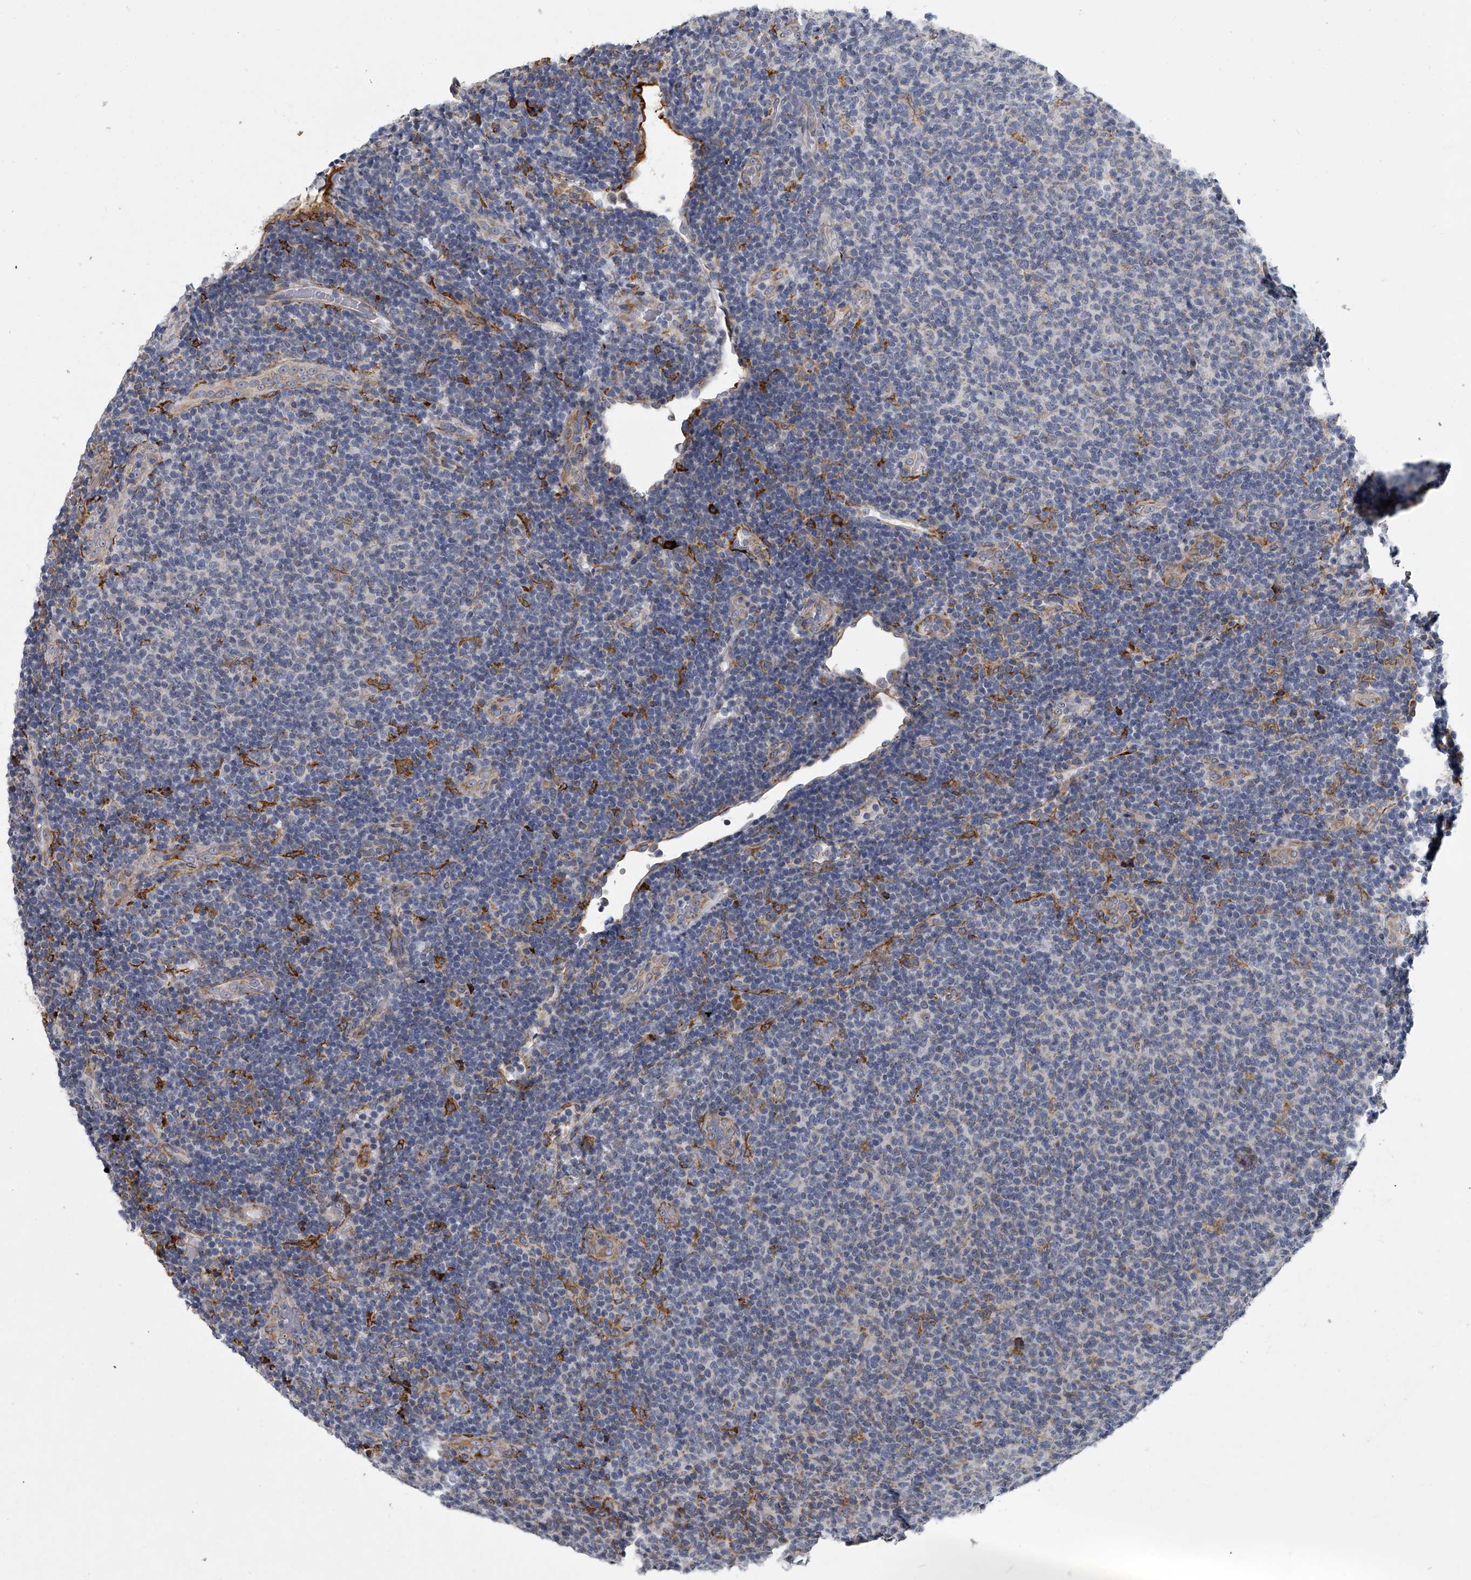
{"staining": {"intensity": "negative", "quantity": "none", "location": "none"}, "tissue": "lymphoma", "cell_type": "Tumor cells", "image_type": "cancer", "snomed": [{"axis": "morphology", "description": "Malignant lymphoma, non-Hodgkin's type, Low grade"}, {"axis": "topography", "description": "Lymph node"}], "caption": "Lymphoma was stained to show a protein in brown. There is no significant expression in tumor cells.", "gene": "TMEM63C", "patient": {"sex": "male", "age": 66}}